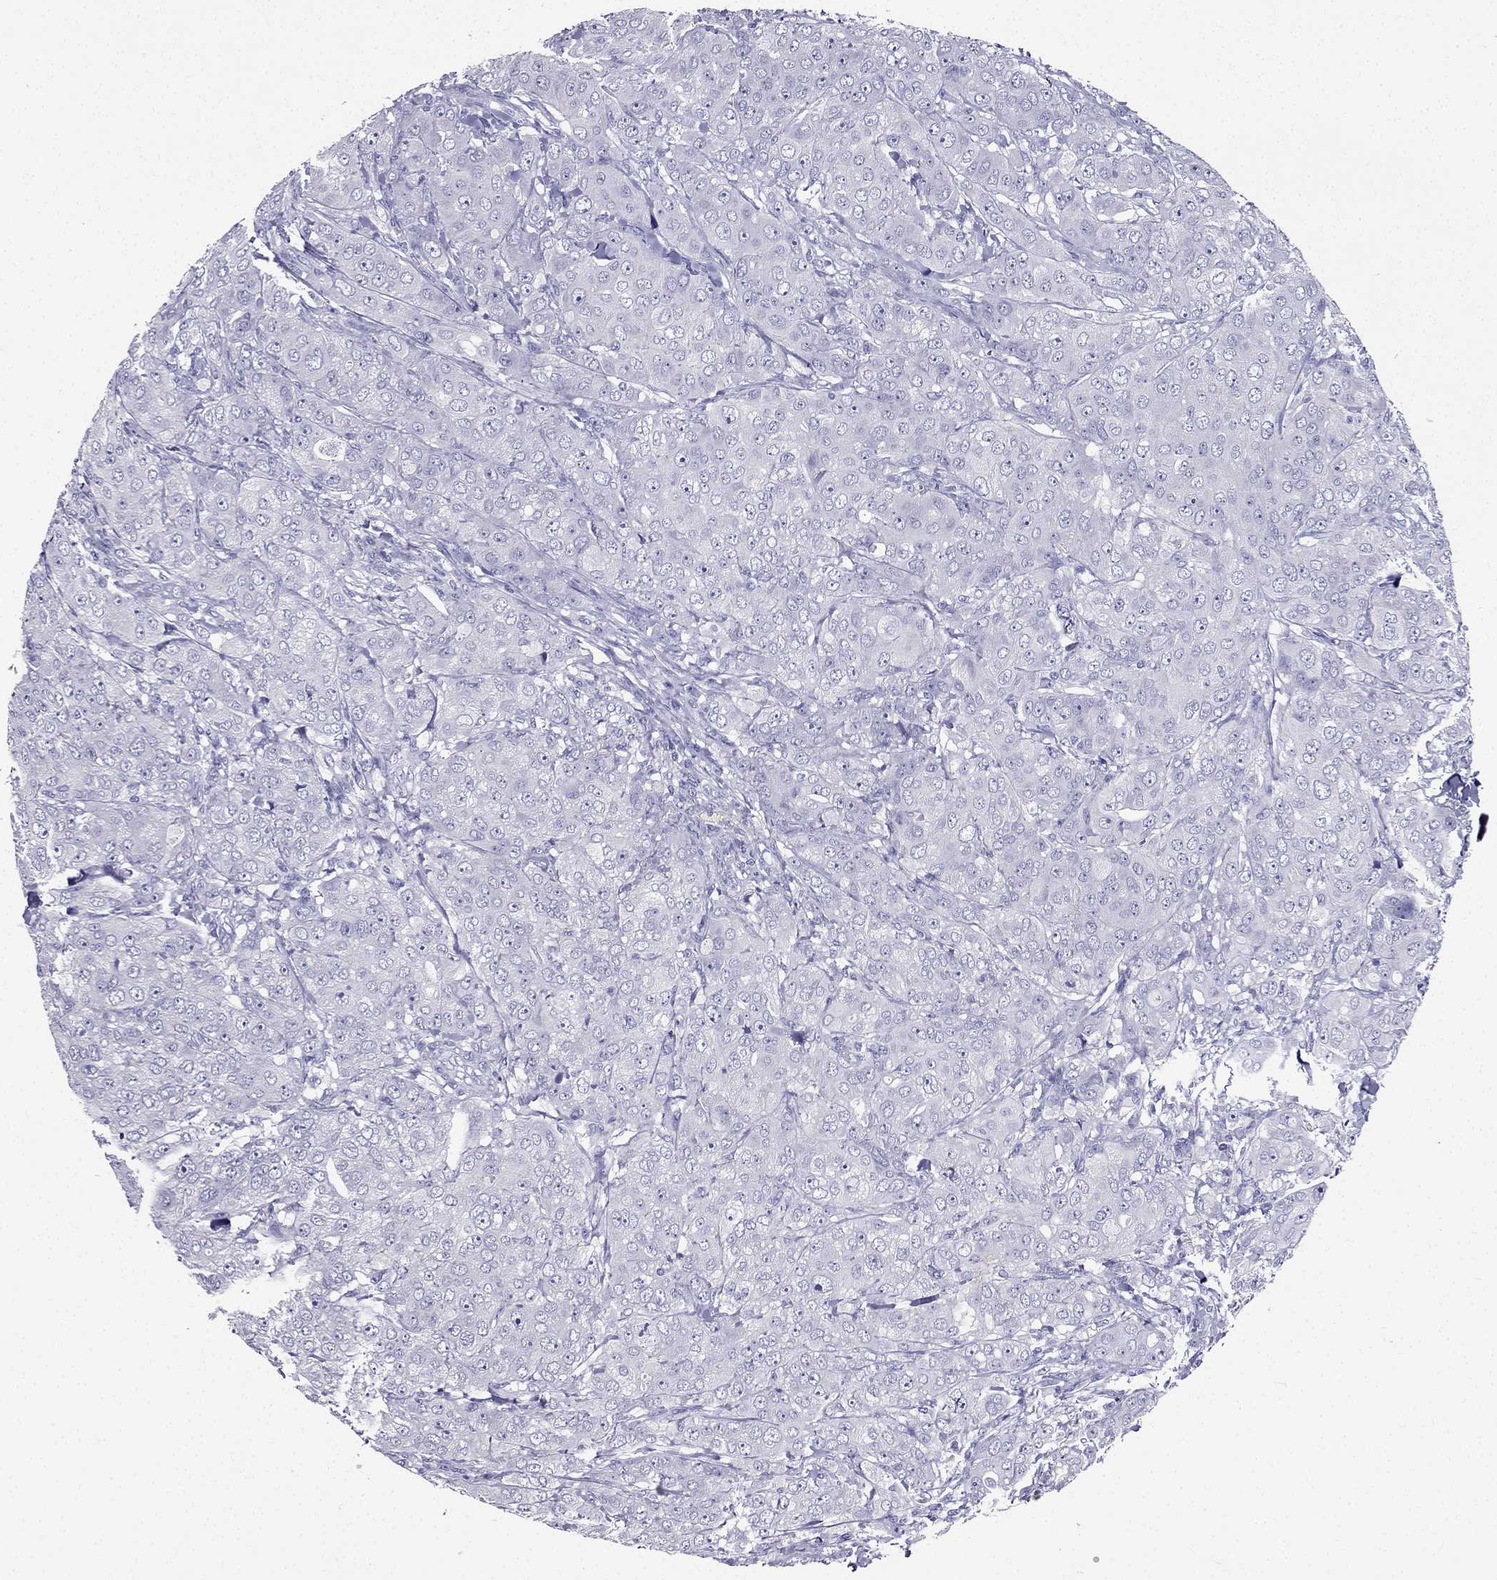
{"staining": {"intensity": "negative", "quantity": "none", "location": "none"}, "tissue": "breast cancer", "cell_type": "Tumor cells", "image_type": "cancer", "snomed": [{"axis": "morphology", "description": "Duct carcinoma"}, {"axis": "topography", "description": "Breast"}], "caption": "Tumor cells are negative for brown protein staining in breast infiltrating ductal carcinoma.", "gene": "ZNF541", "patient": {"sex": "female", "age": 43}}